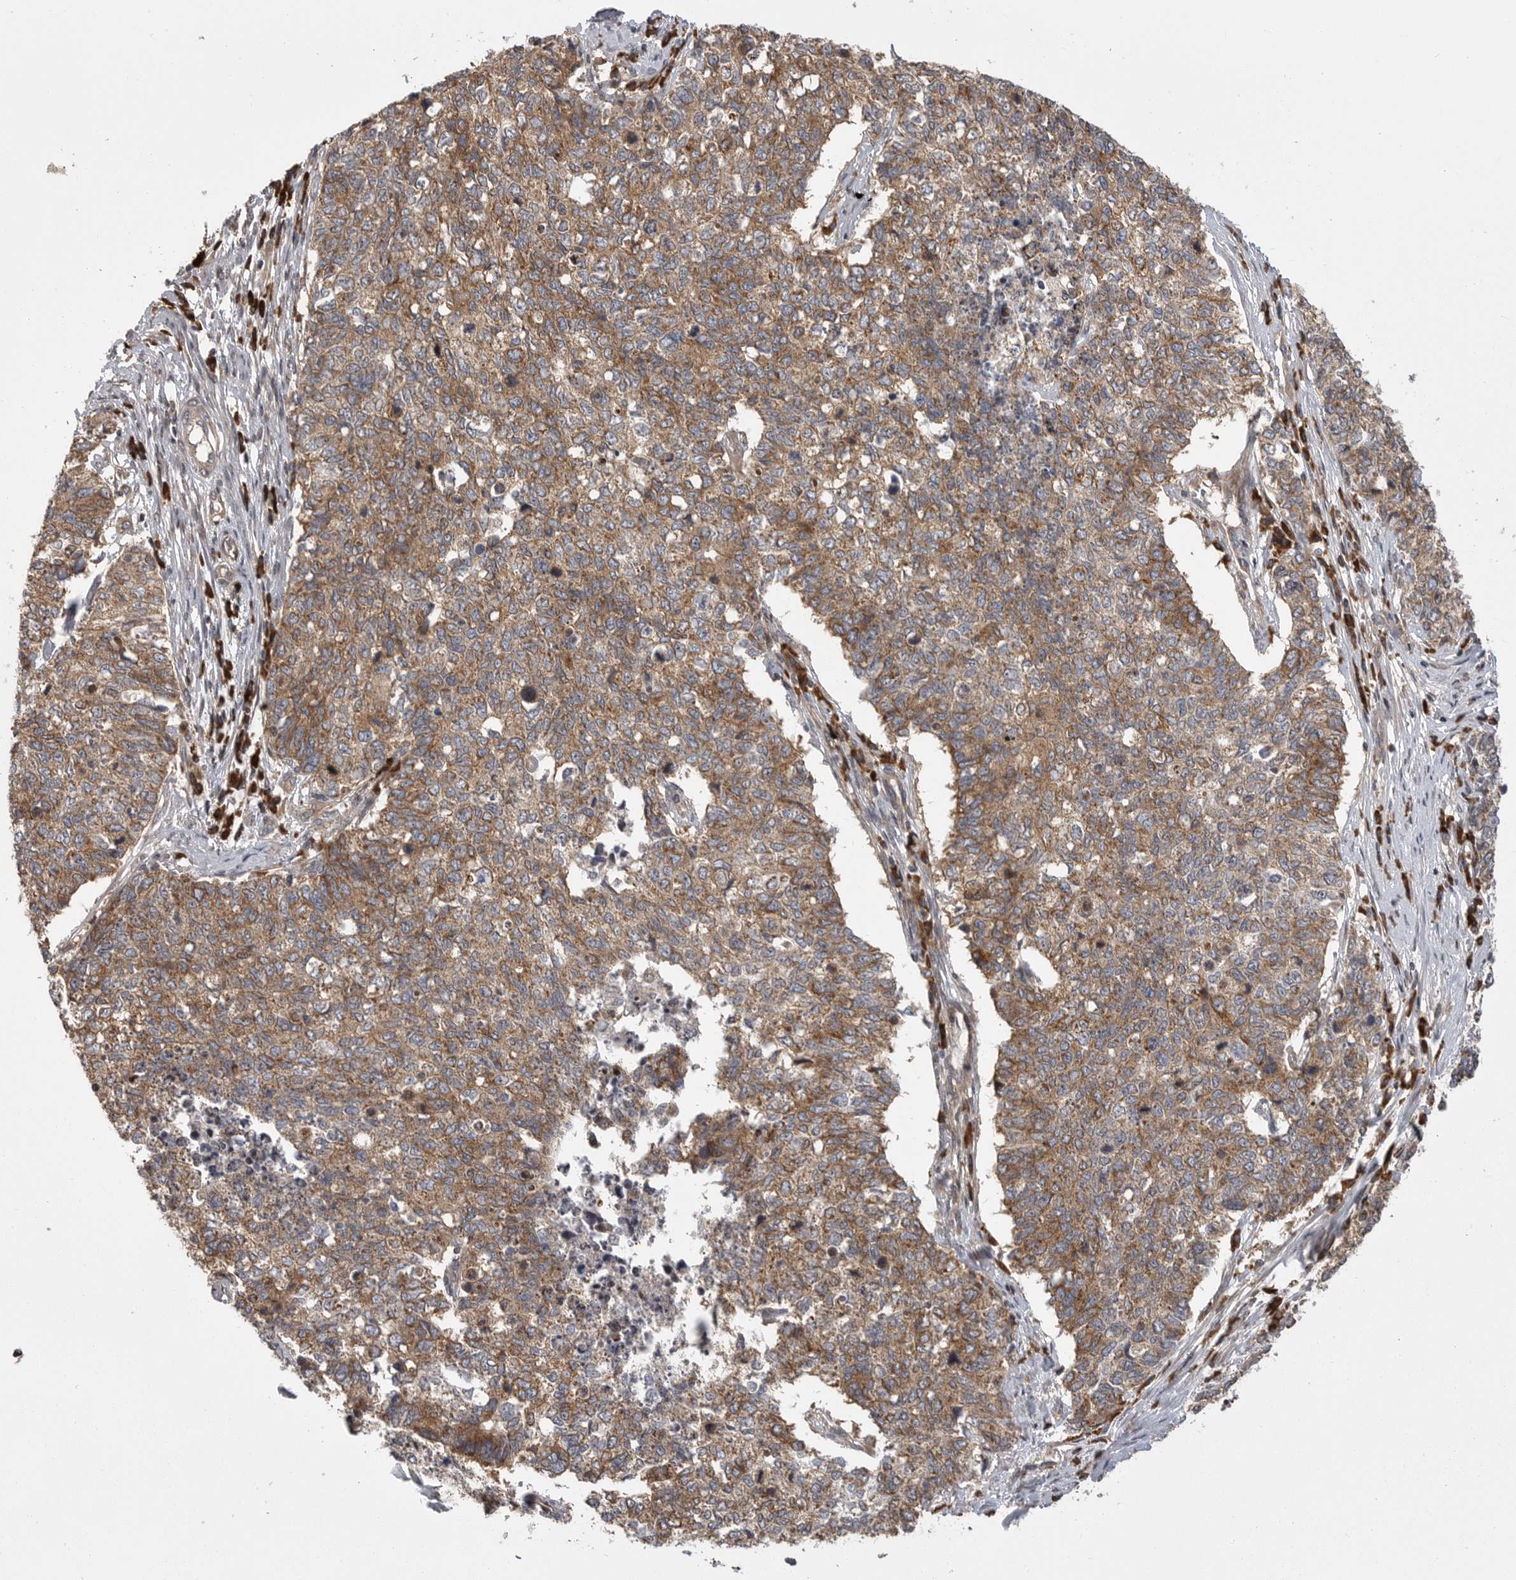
{"staining": {"intensity": "moderate", "quantity": ">75%", "location": "cytoplasmic/membranous"}, "tissue": "cervical cancer", "cell_type": "Tumor cells", "image_type": "cancer", "snomed": [{"axis": "morphology", "description": "Squamous cell carcinoma, NOS"}, {"axis": "topography", "description": "Cervix"}], "caption": "Immunohistochemical staining of human cervical cancer (squamous cell carcinoma) exhibits medium levels of moderate cytoplasmic/membranous expression in approximately >75% of tumor cells.", "gene": "OXR1", "patient": {"sex": "female", "age": 63}}